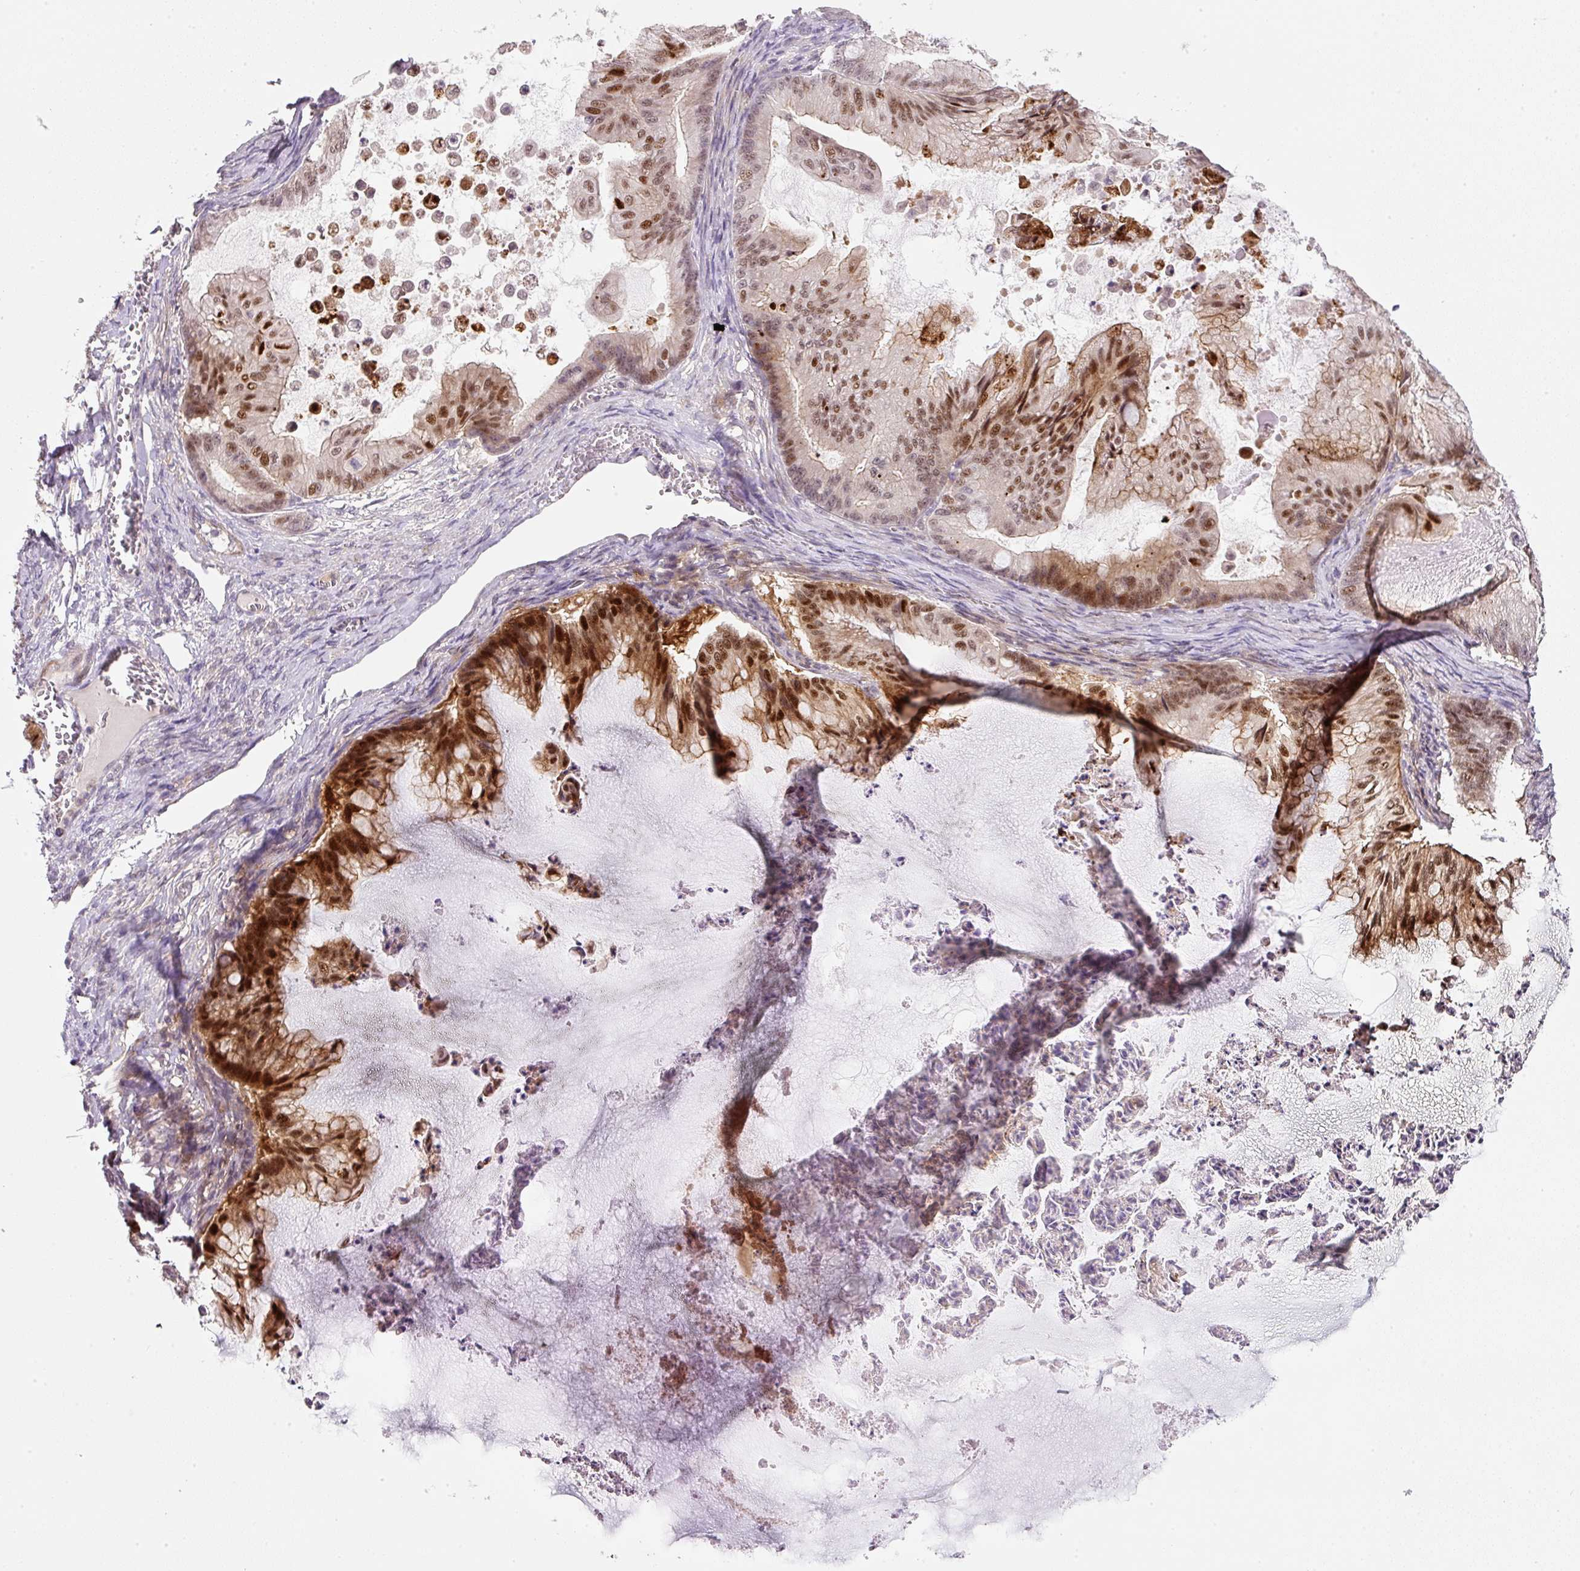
{"staining": {"intensity": "strong", "quantity": ">75%", "location": "nuclear"}, "tissue": "ovarian cancer", "cell_type": "Tumor cells", "image_type": "cancer", "snomed": [{"axis": "morphology", "description": "Cystadenocarcinoma, mucinous, NOS"}, {"axis": "topography", "description": "Ovary"}], "caption": "A micrograph showing strong nuclear staining in approximately >75% of tumor cells in mucinous cystadenocarcinoma (ovarian), as visualized by brown immunohistochemical staining.", "gene": "TIRAP", "patient": {"sex": "female", "age": 71}}